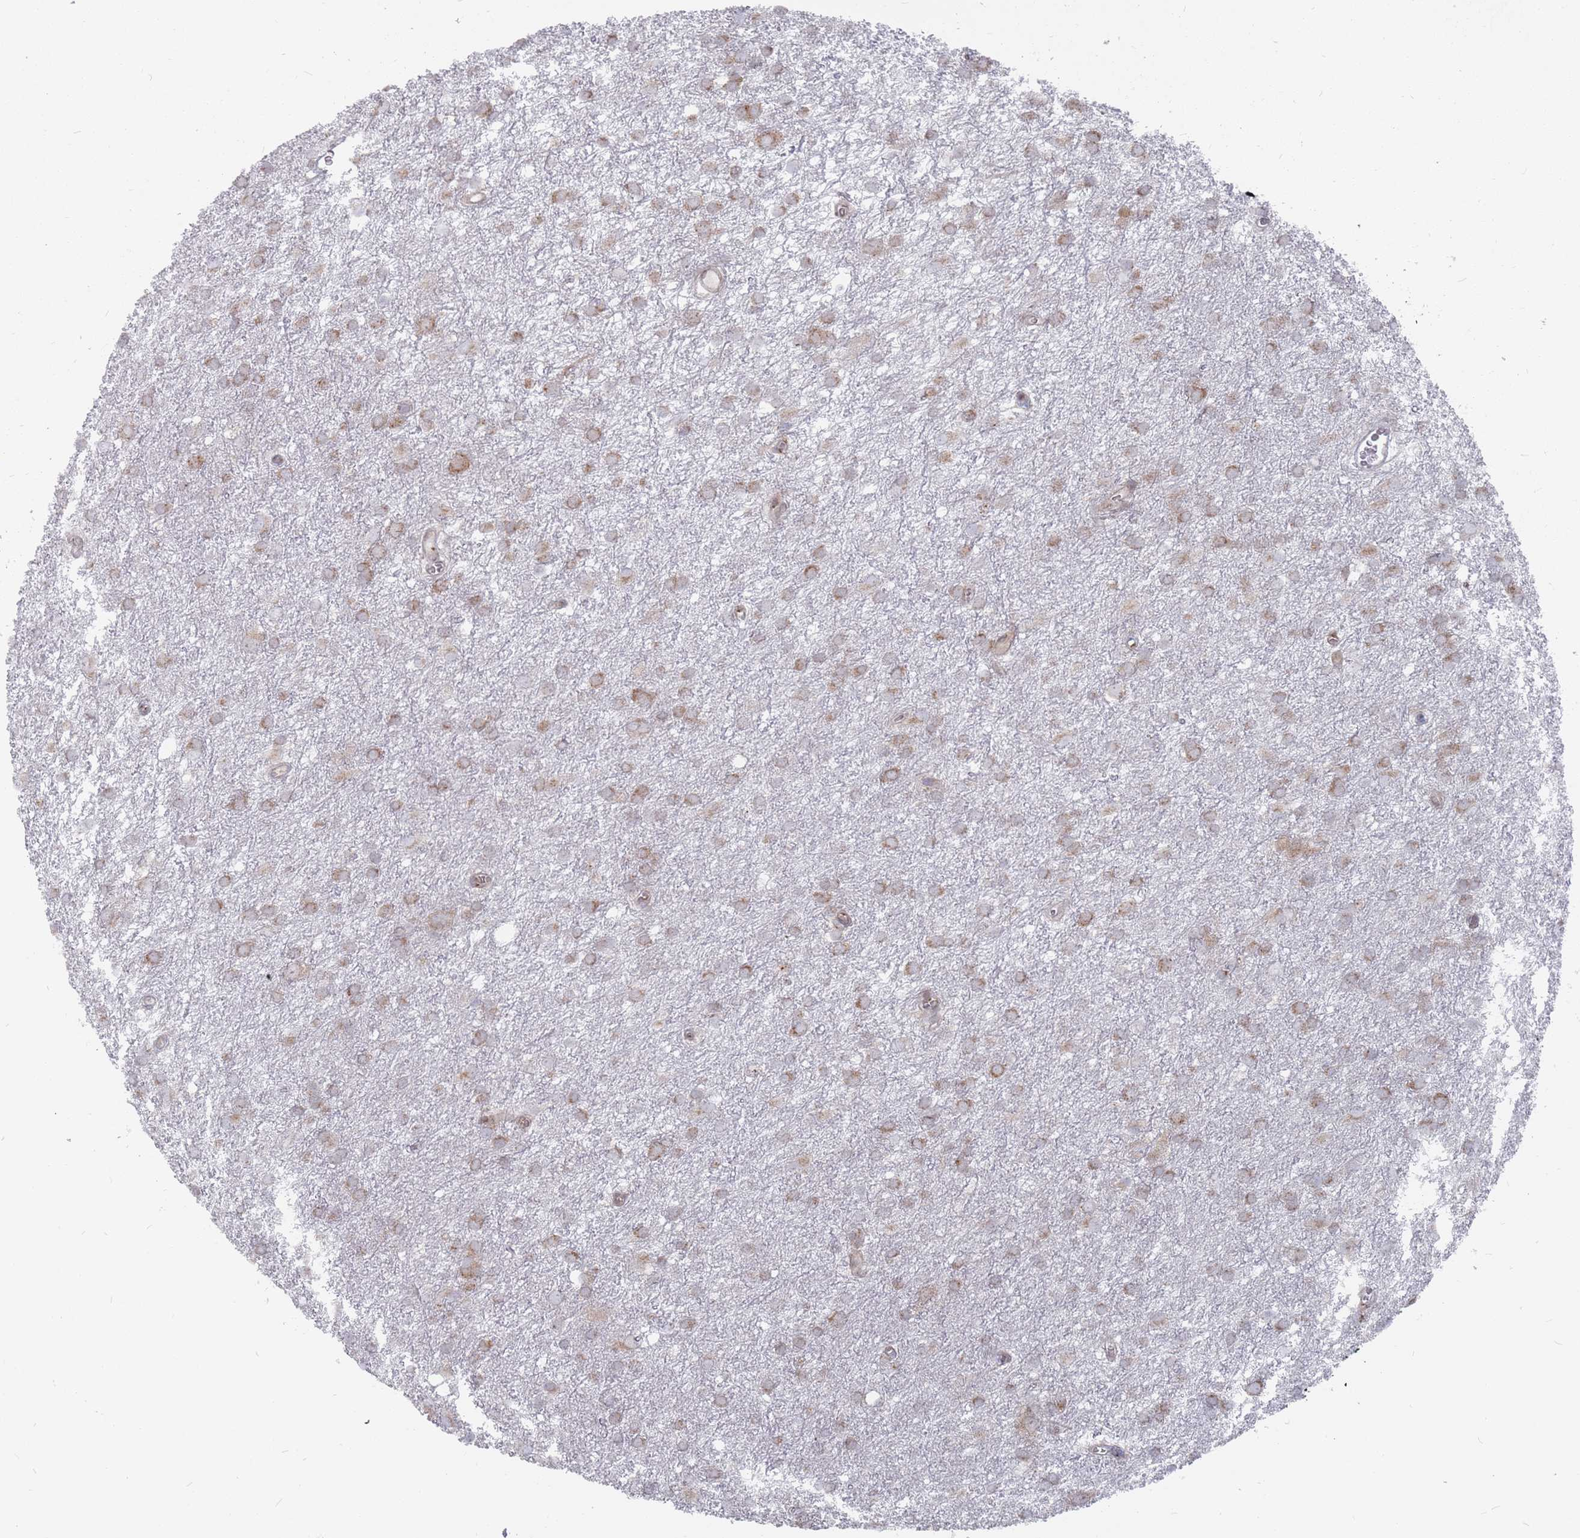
{"staining": {"intensity": "moderate", "quantity": ">75%", "location": "cytoplasmic/membranous"}, "tissue": "glioma", "cell_type": "Tumor cells", "image_type": "cancer", "snomed": [{"axis": "morphology", "description": "Glioma, malignant, High grade"}, {"axis": "topography", "description": "Brain"}], "caption": "High-grade glioma (malignant) stained for a protein displays moderate cytoplasmic/membranous positivity in tumor cells.", "gene": "FMO4", "patient": {"sex": "female", "age": 50}}